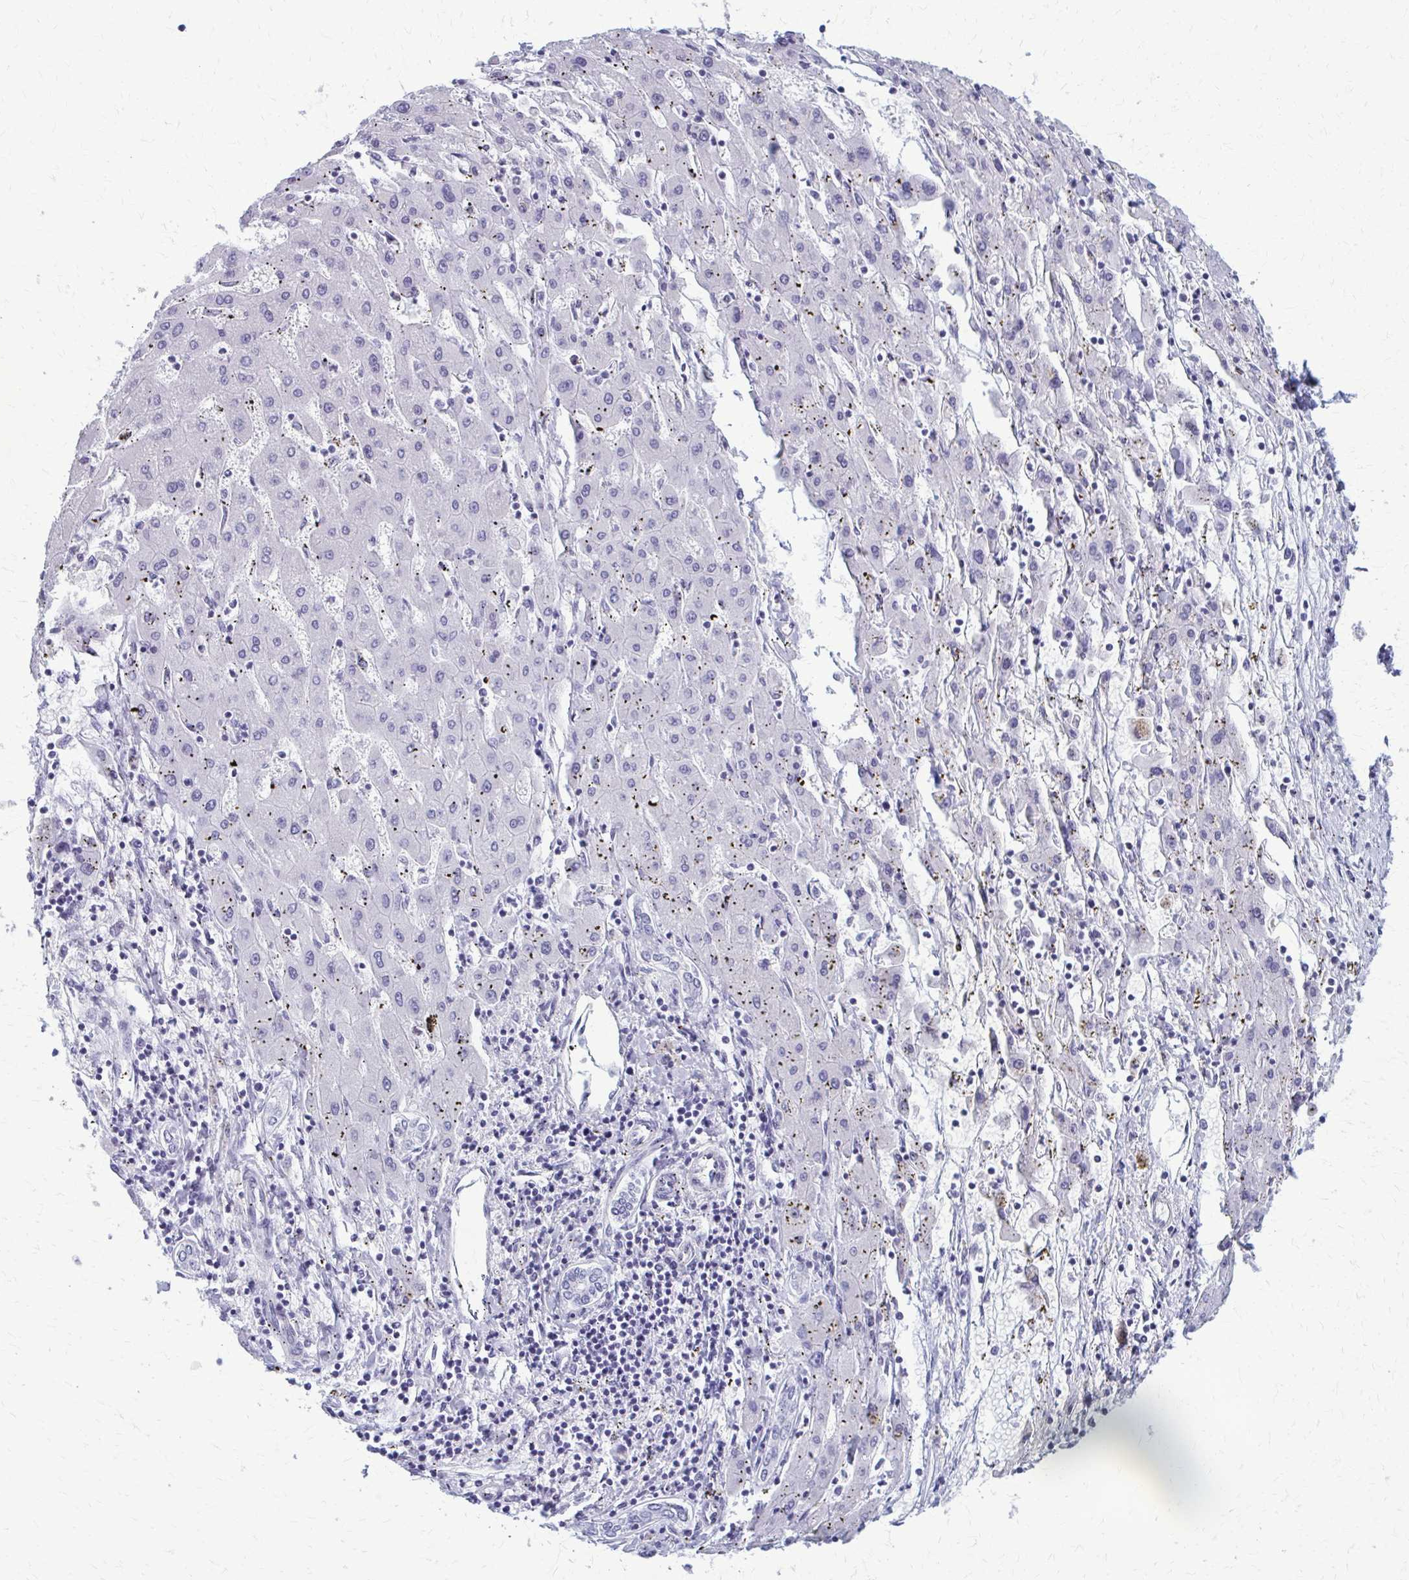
{"staining": {"intensity": "negative", "quantity": "none", "location": "none"}, "tissue": "liver cancer", "cell_type": "Tumor cells", "image_type": "cancer", "snomed": [{"axis": "morphology", "description": "Carcinoma, Hepatocellular, NOS"}, {"axis": "topography", "description": "Liver"}], "caption": "This histopathology image is of liver hepatocellular carcinoma stained with immunohistochemistry to label a protein in brown with the nuclei are counter-stained blue. There is no staining in tumor cells. Brightfield microscopy of immunohistochemistry stained with DAB (3,3'-diaminobenzidine) (brown) and hematoxylin (blue), captured at high magnification.", "gene": "CASQ2", "patient": {"sex": "male", "age": 72}}